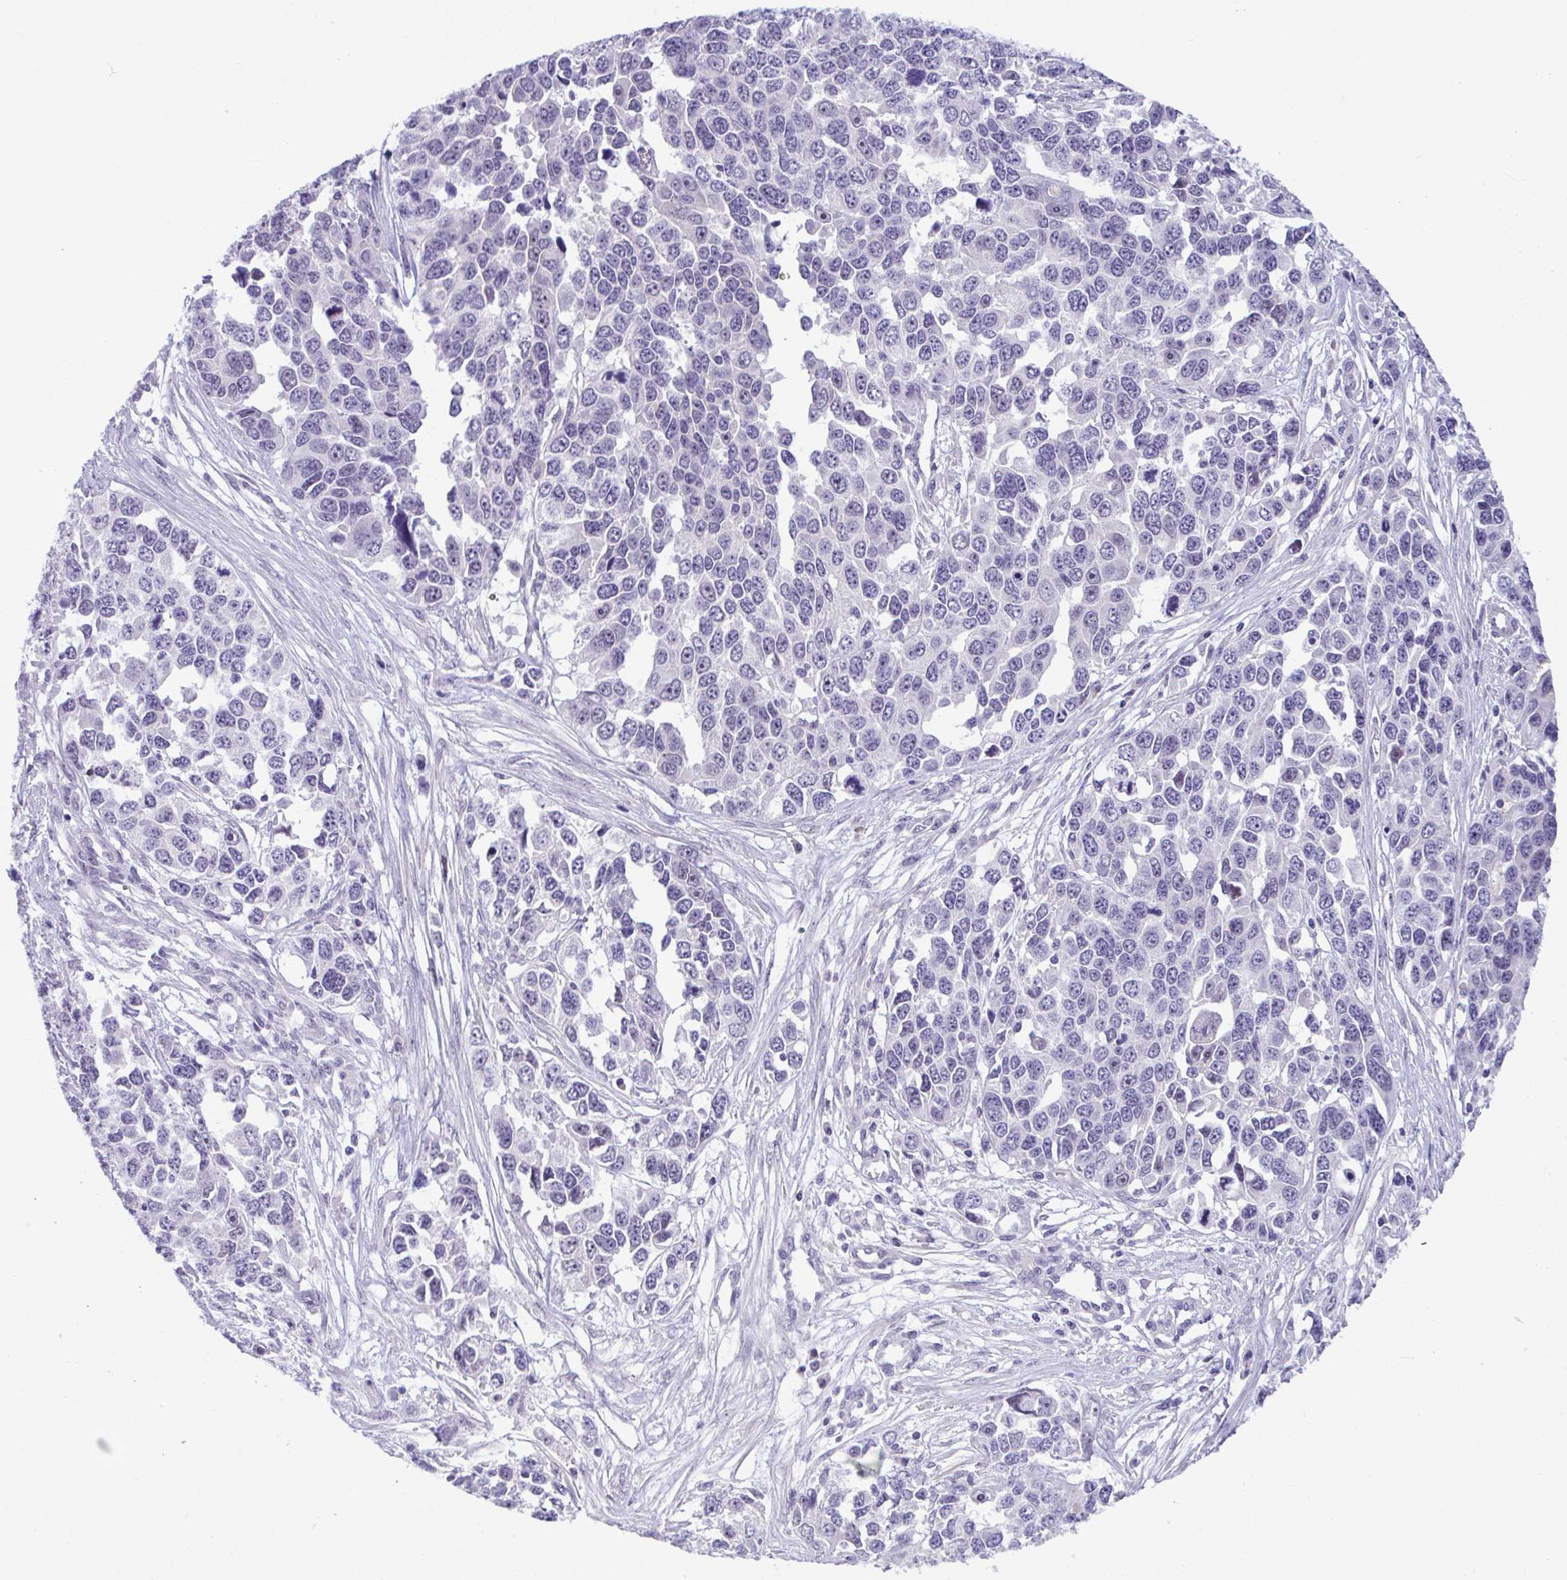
{"staining": {"intensity": "negative", "quantity": "none", "location": "none"}, "tissue": "ovarian cancer", "cell_type": "Tumor cells", "image_type": "cancer", "snomed": [{"axis": "morphology", "description": "Cystadenocarcinoma, serous, NOS"}, {"axis": "topography", "description": "Ovary"}], "caption": "This photomicrograph is of serous cystadenocarcinoma (ovarian) stained with immunohistochemistry to label a protein in brown with the nuclei are counter-stained blue. There is no expression in tumor cells.", "gene": "USP35", "patient": {"sex": "female", "age": 76}}